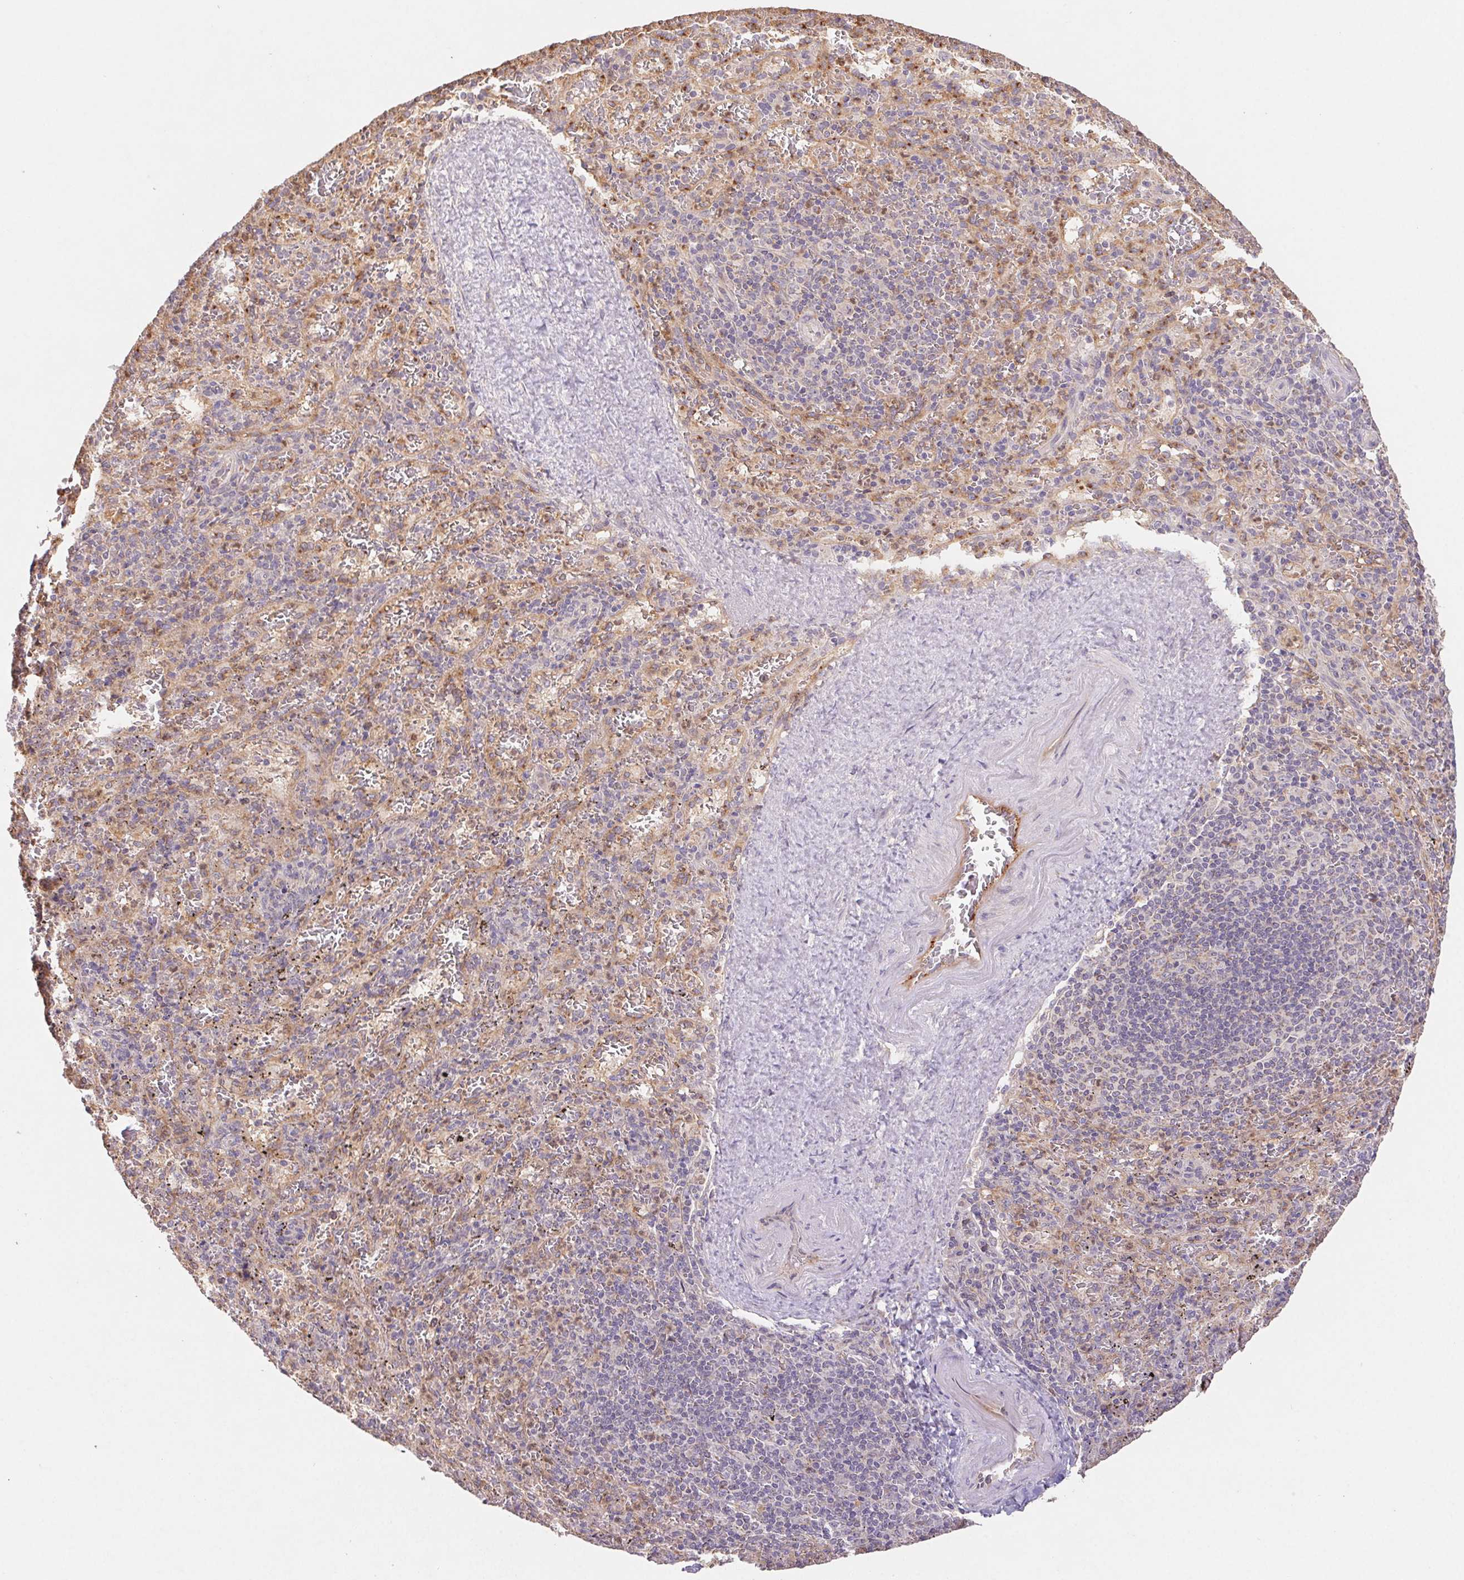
{"staining": {"intensity": "negative", "quantity": "none", "location": "none"}, "tissue": "spleen", "cell_type": "Cells in red pulp", "image_type": "normal", "snomed": [{"axis": "morphology", "description": "Normal tissue, NOS"}, {"axis": "topography", "description": "Spleen"}], "caption": "Cells in red pulp show no significant protein expression in normal spleen.", "gene": "RAB11A", "patient": {"sex": "male", "age": 57}}